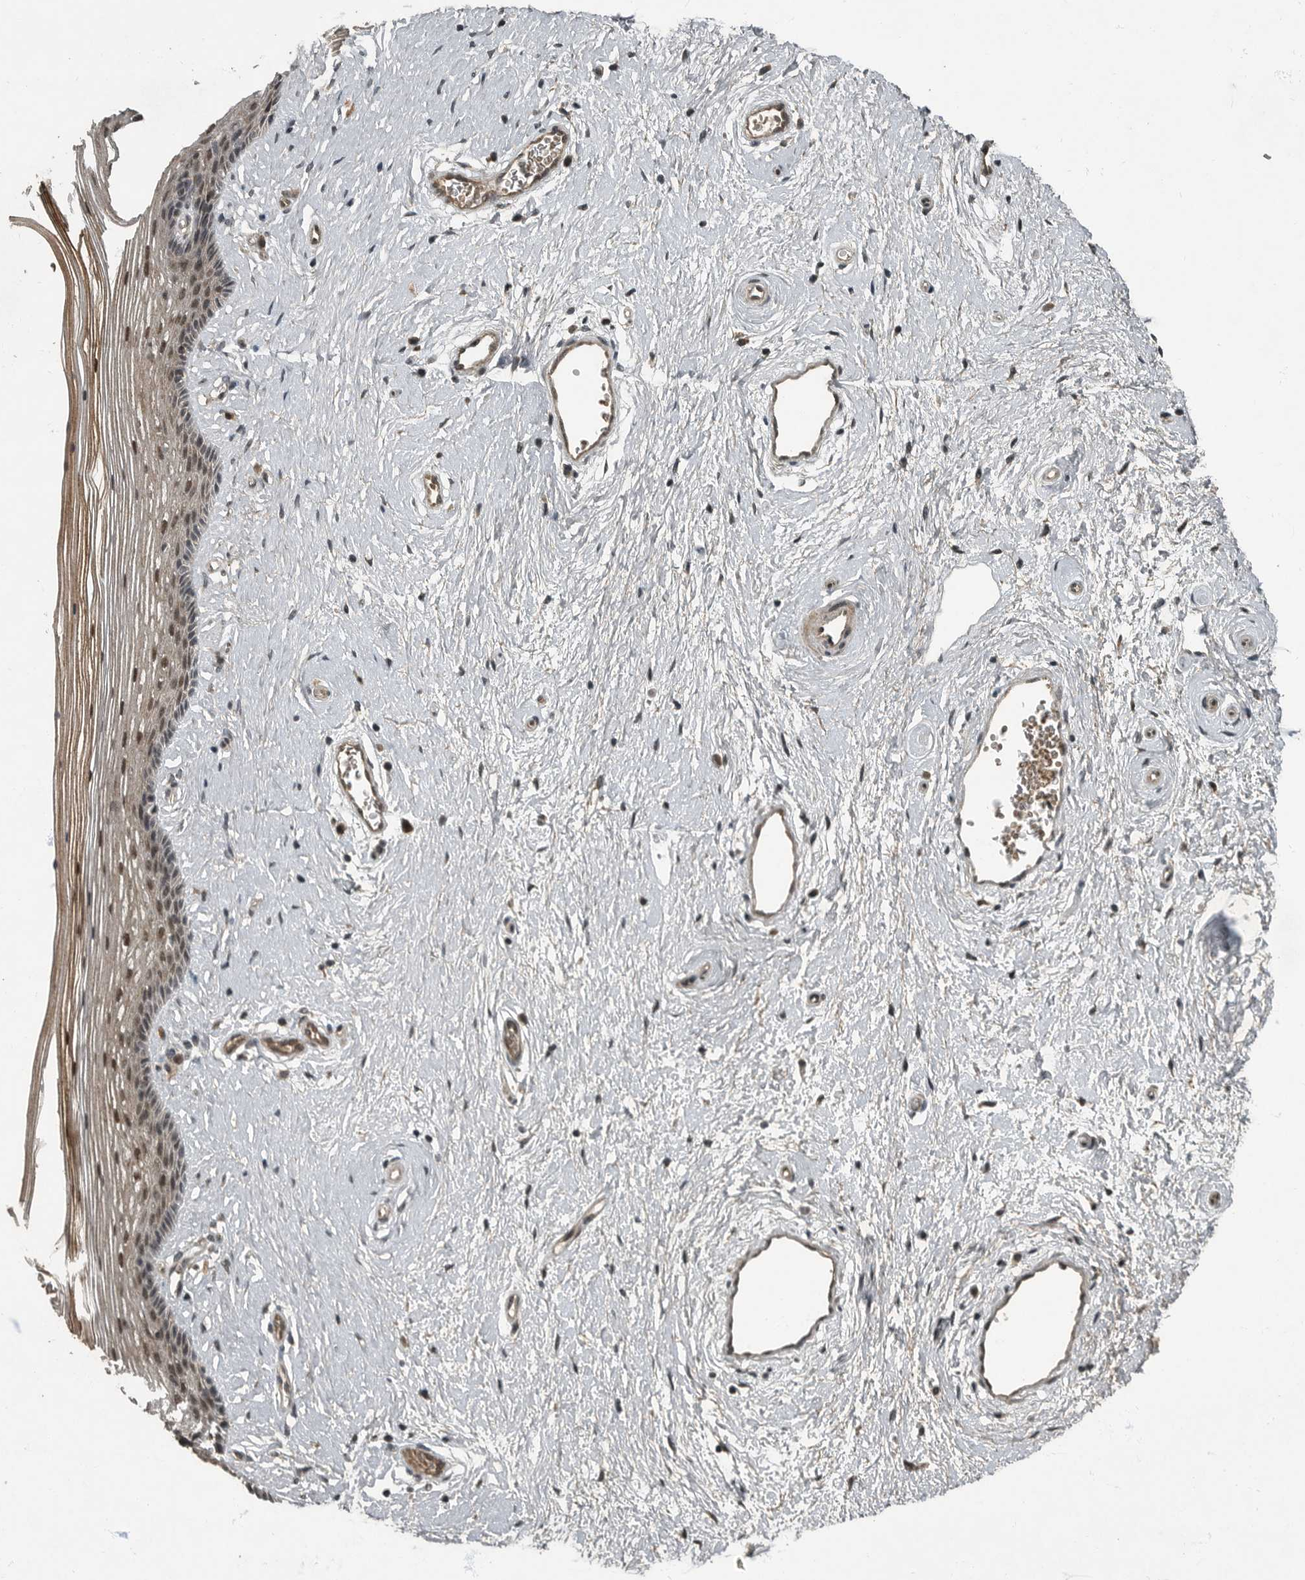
{"staining": {"intensity": "moderate", "quantity": "<25%", "location": "cytoplasmic/membranous,nuclear"}, "tissue": "vagina", "cell_type": "Squamous epithelial cells", "image_type": "normal", "snomed": [{"axis": "morphology", "description": "Normal tissue, NOS"}, {"axis": "topography", "description": "Vagina"}], "caption": "IHC histopathology image of normal vagina: vagina stained using immunohistochemistry reveals low levels of moderate protein expression localized specifically in the cytoplasmic/membranous,nuclear of squamous epithelial cells, appearing as a cytoplasmic/membranous,nuclear brown color.", "gene": "FOXO1", "patient": {"sex": "female", "age": 46}}